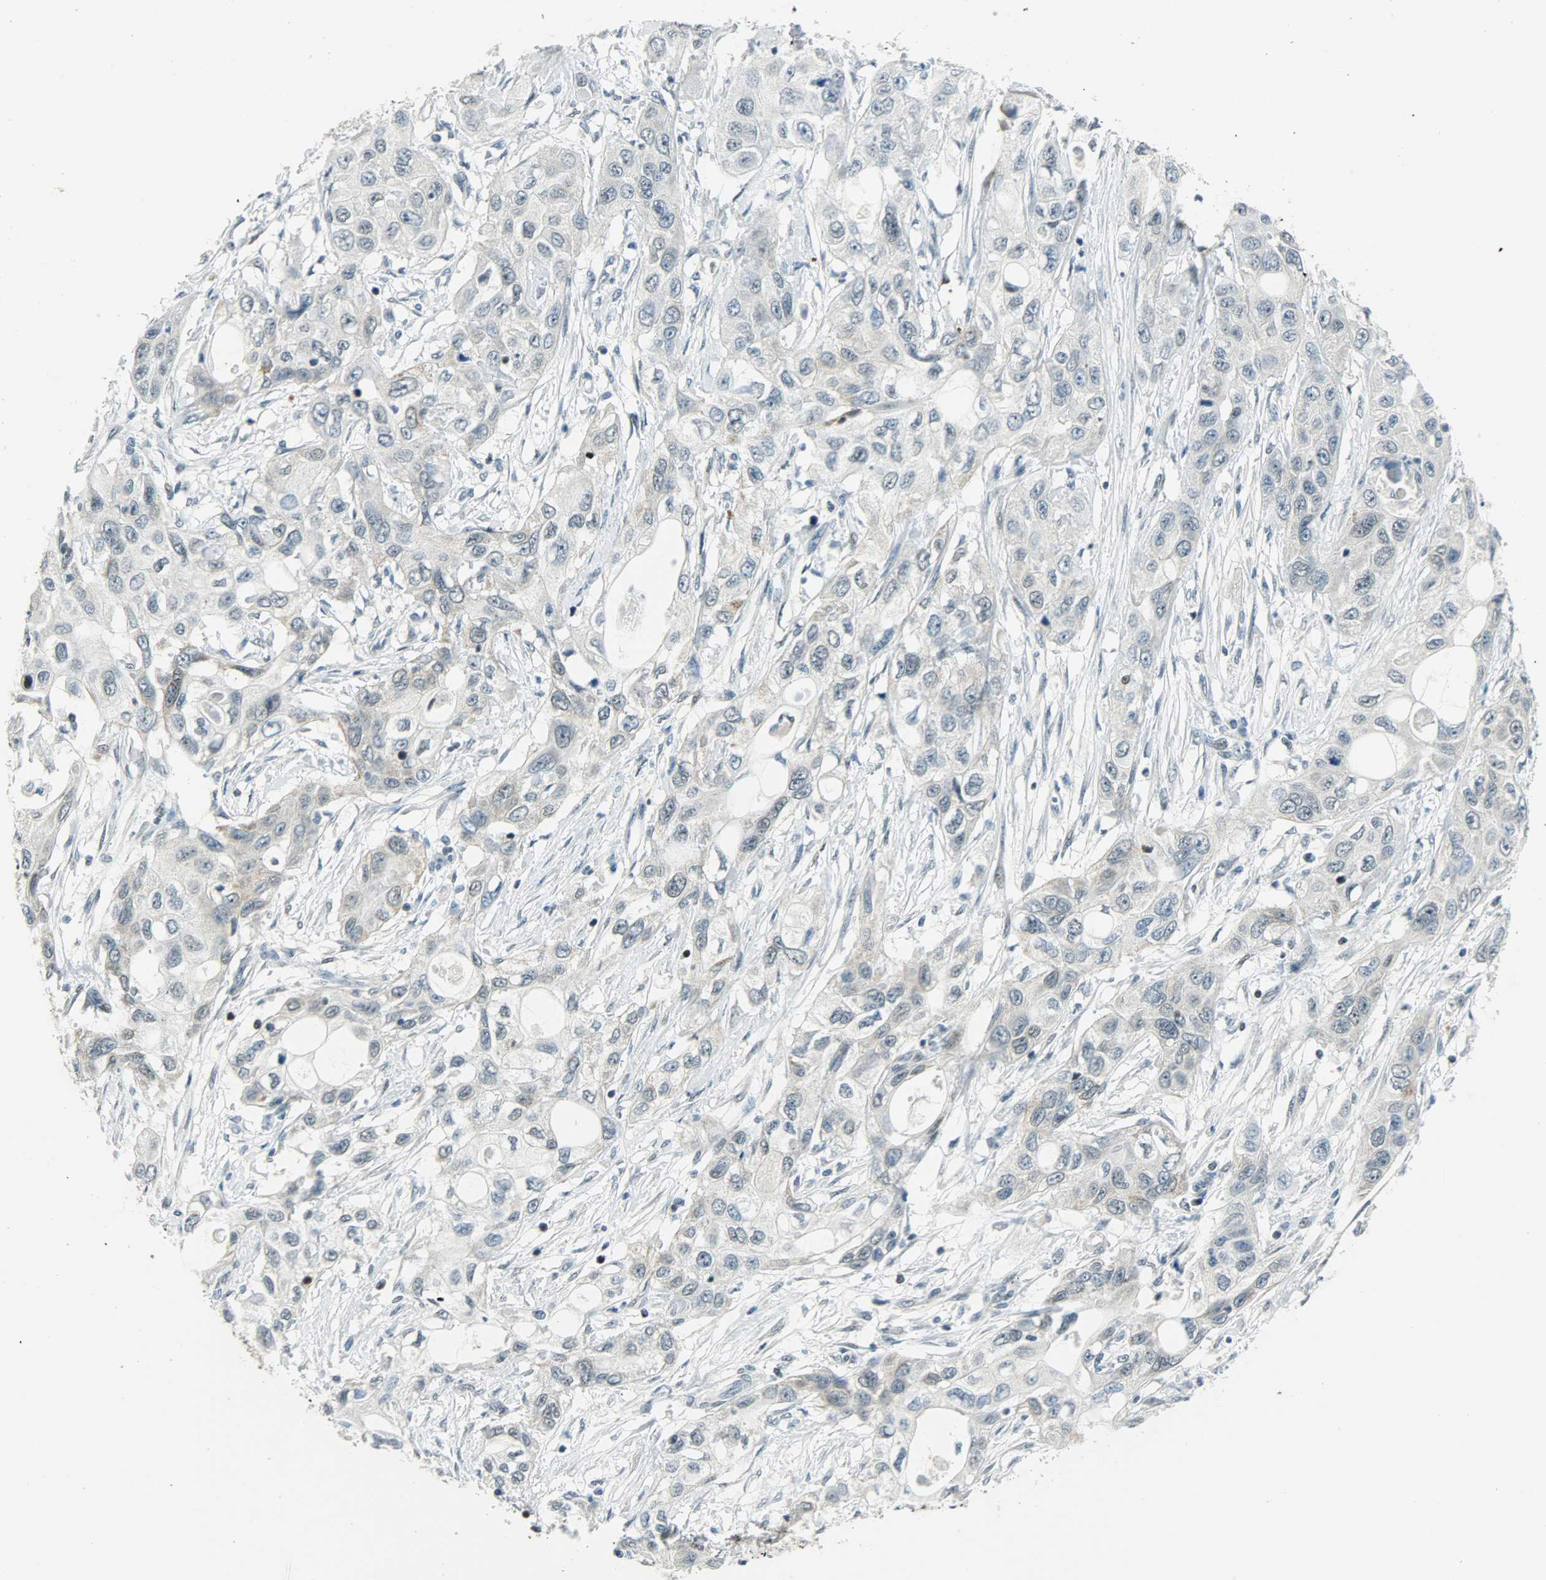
{"staining": {"intensity": "weak", "quantity": "<25%", "location": "cytoplasmic/membranous"}, "tissue": "pancreatic cancer", "cell_type": "Tumor cells", "image_type": "cancer", "snomed": [{"axis": "morphology", "description": "Adenocarcinoma, NOS"}, {"axis": "topography", "description": "Pancreas"}], "caption": "Histopathology image shows no significant protein expression in tumor cells of adenocarcinoma (pancreatic).", "gene": "IL15", "patient": {"sex": "female", "age": 70}}